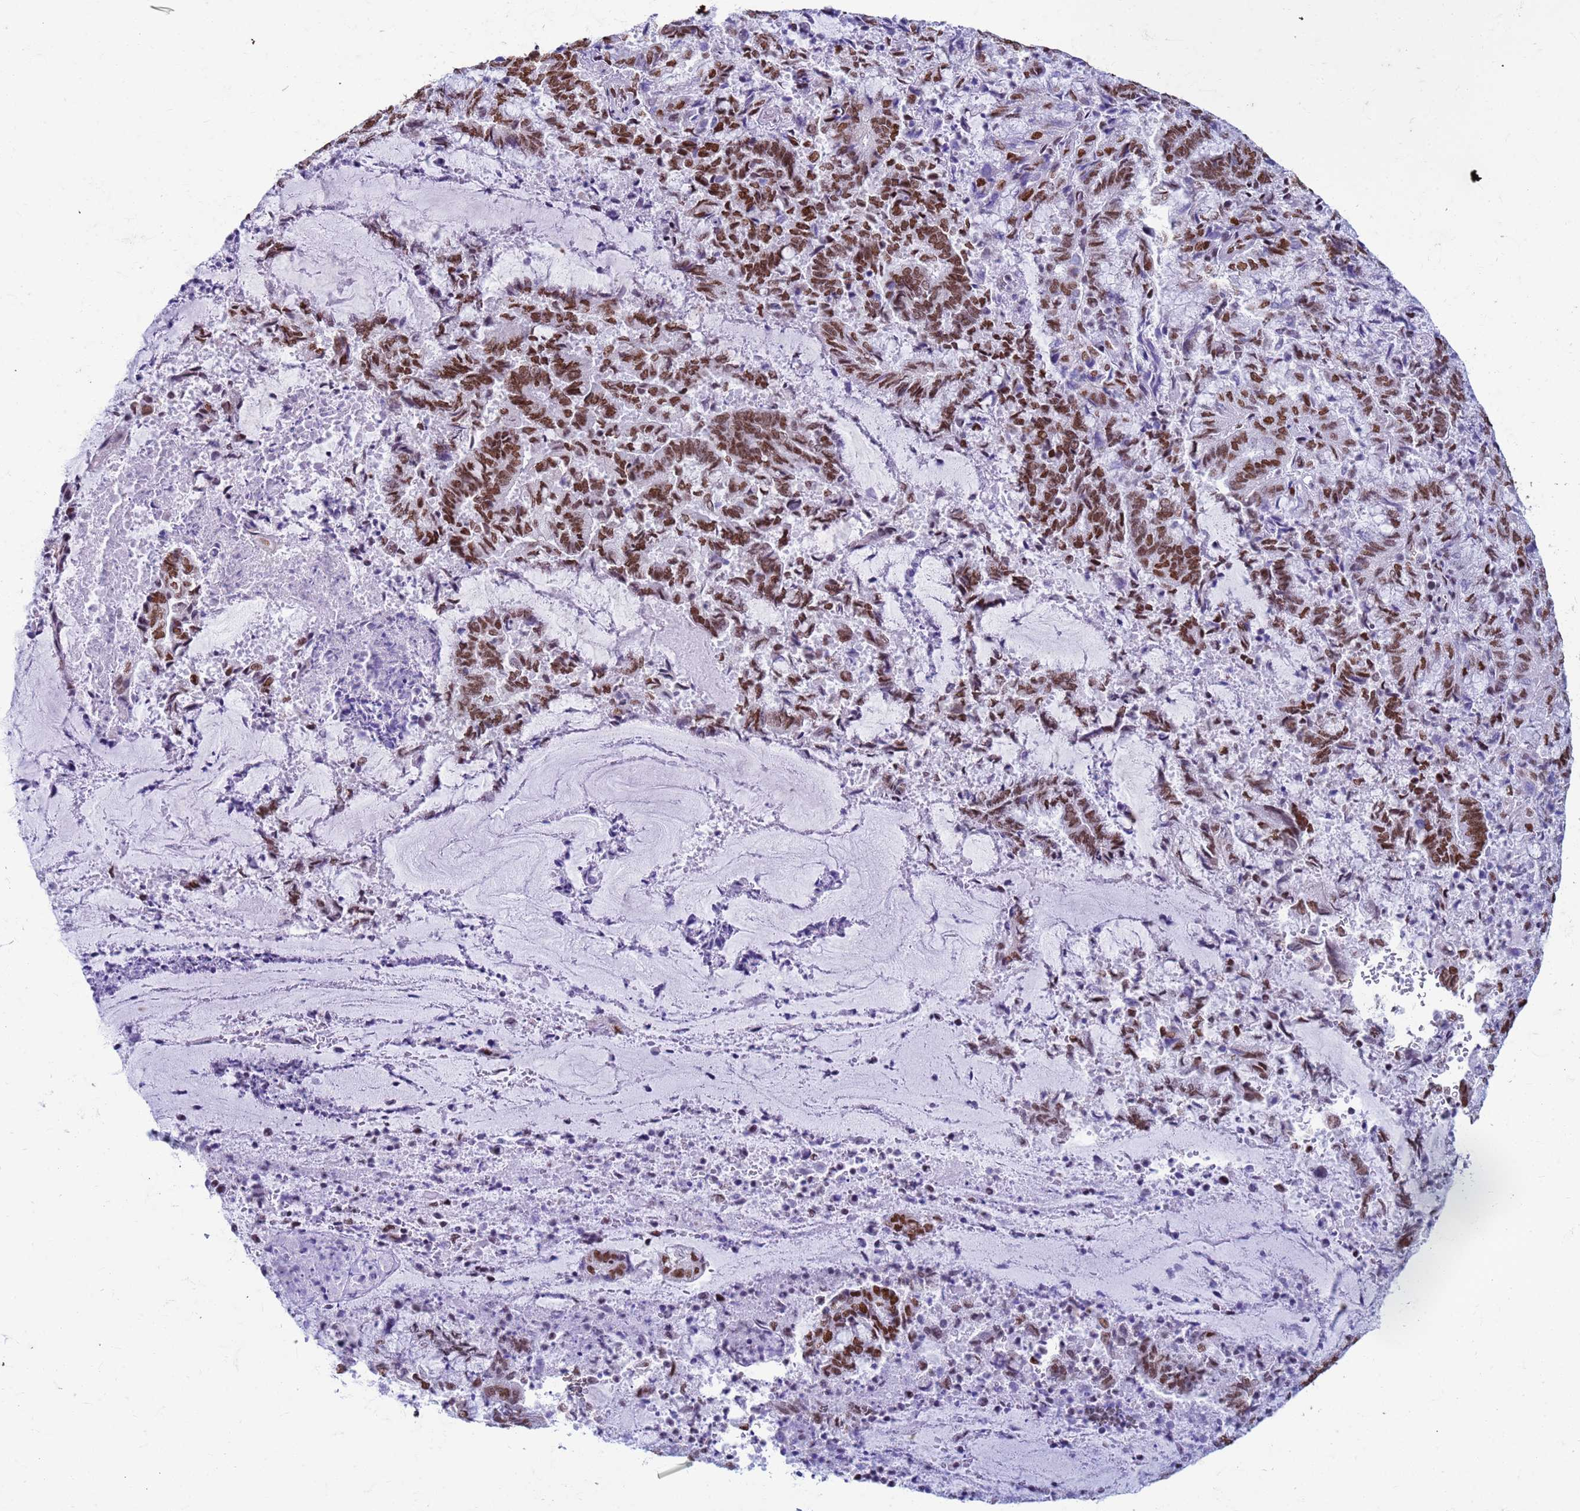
{"staining": {"intensity": "strong", "quantity": ">75%", "location": "nuclear"}, "tissue": "endometrial cancer", "cell_type": "Tumor cells", "image_type": "cancer", "snomed": [{"axis": "morphology", "description": "Adenocarcinoma, NOS"}, {"axis": "topography", "description": "Endometrium"}], "caption": "Immunohistochemical staining of human adenocarcinoma (endometrial) shows high levels of strong nuclear protein expression in approximately >75% of tumor cells. (Stains: DAB (3,3'-diaminobenzidine) in brown, nuclei in blue, Microscopy: brightfield microscopy at high magnification).", "gene": "FAM170B", "patient": {"sex": "female", "age": 80}}